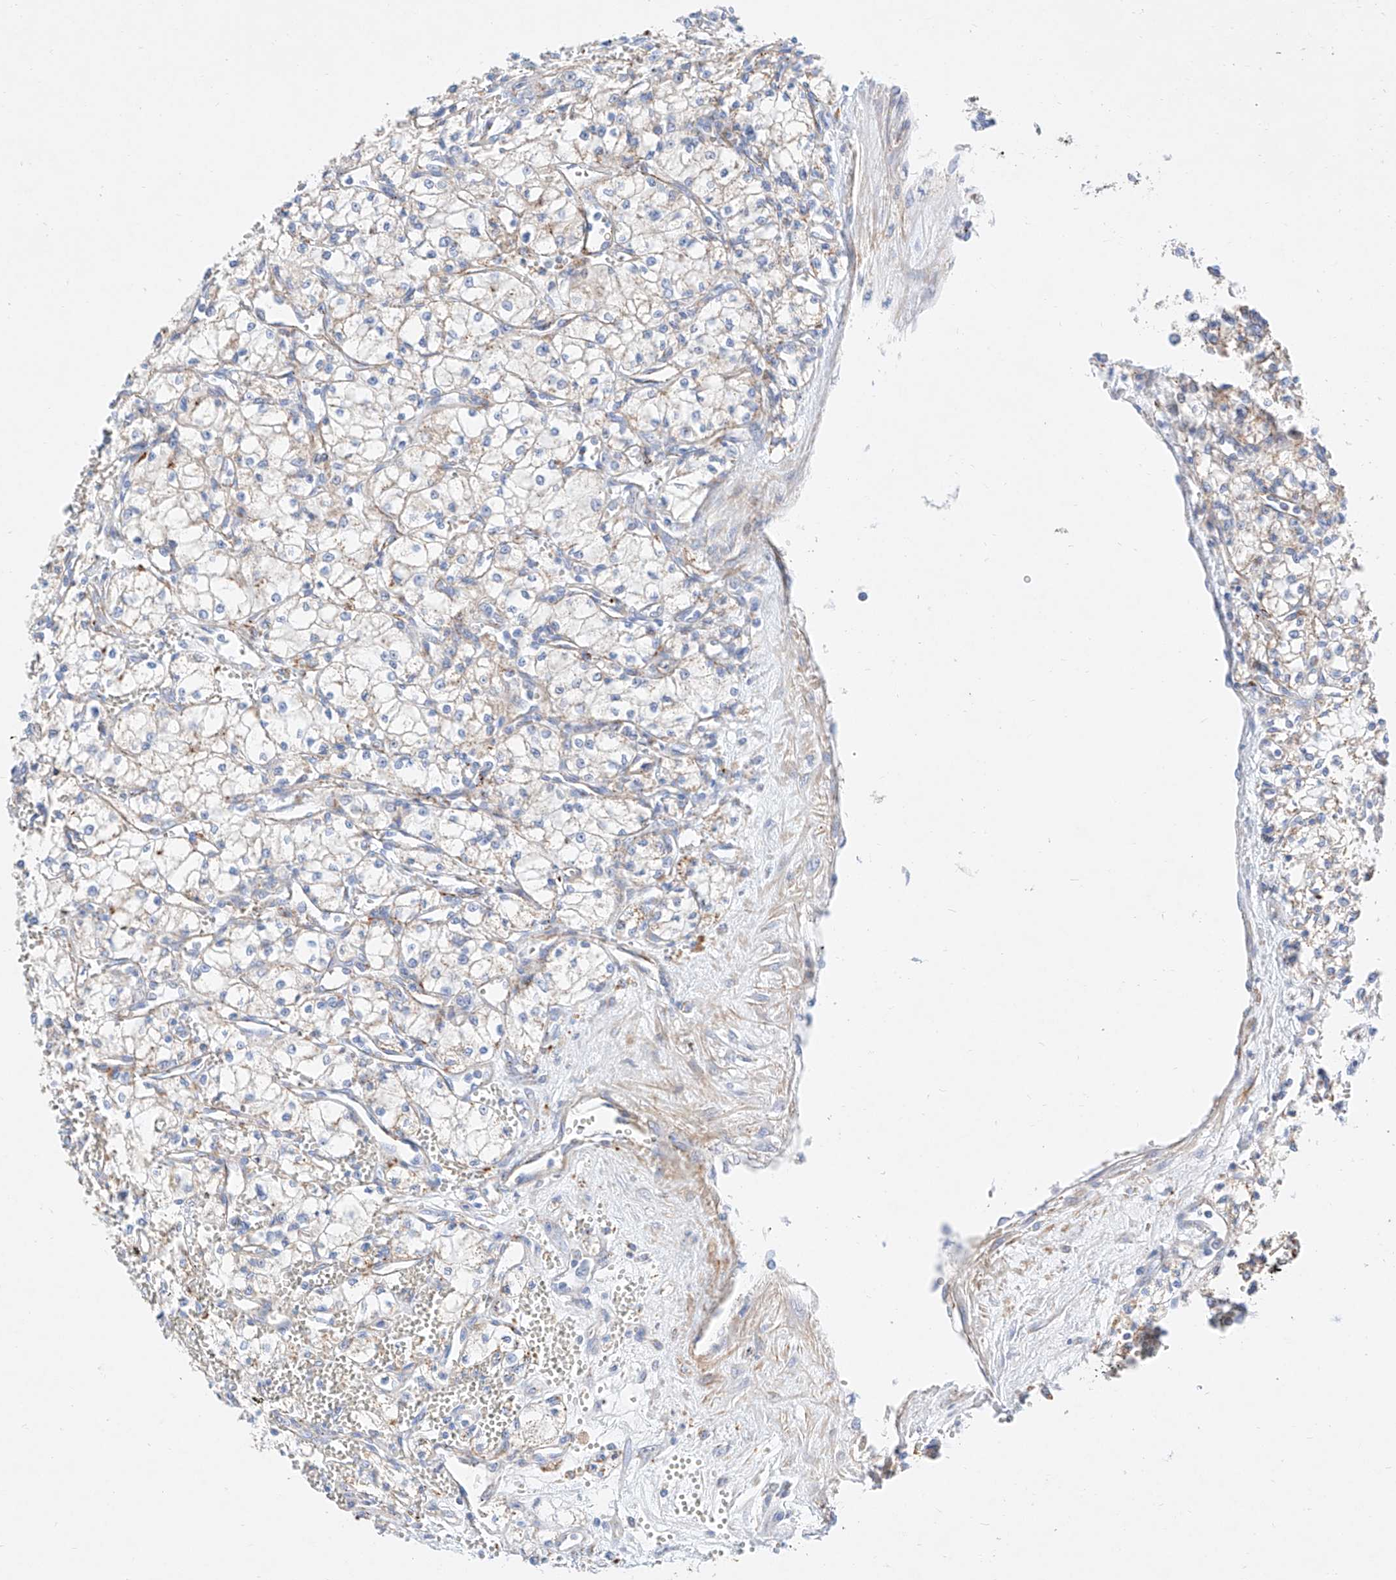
{"staining": {"intensity": "weak", "quantity": ">75%", "location": "cytoplasmic/membranous"}, "tissue": "renal cancer", "cell_type": "Tumor cells", "image_type": "cancer", "snomed": [{"axis": "morphology", "description": "Adenocarcinoma, NOS"}, {"axis": "topography", "description": "Kidney"}], "caption": "The micrograph demonstrates a brown stain indicating the presence of a protein in the cytoplasmic/membranous of tumor cells in renal cancer (adenocarcinoma).", "gene": "C6orf62", "patient": {"sex": "male", "age": 59}}